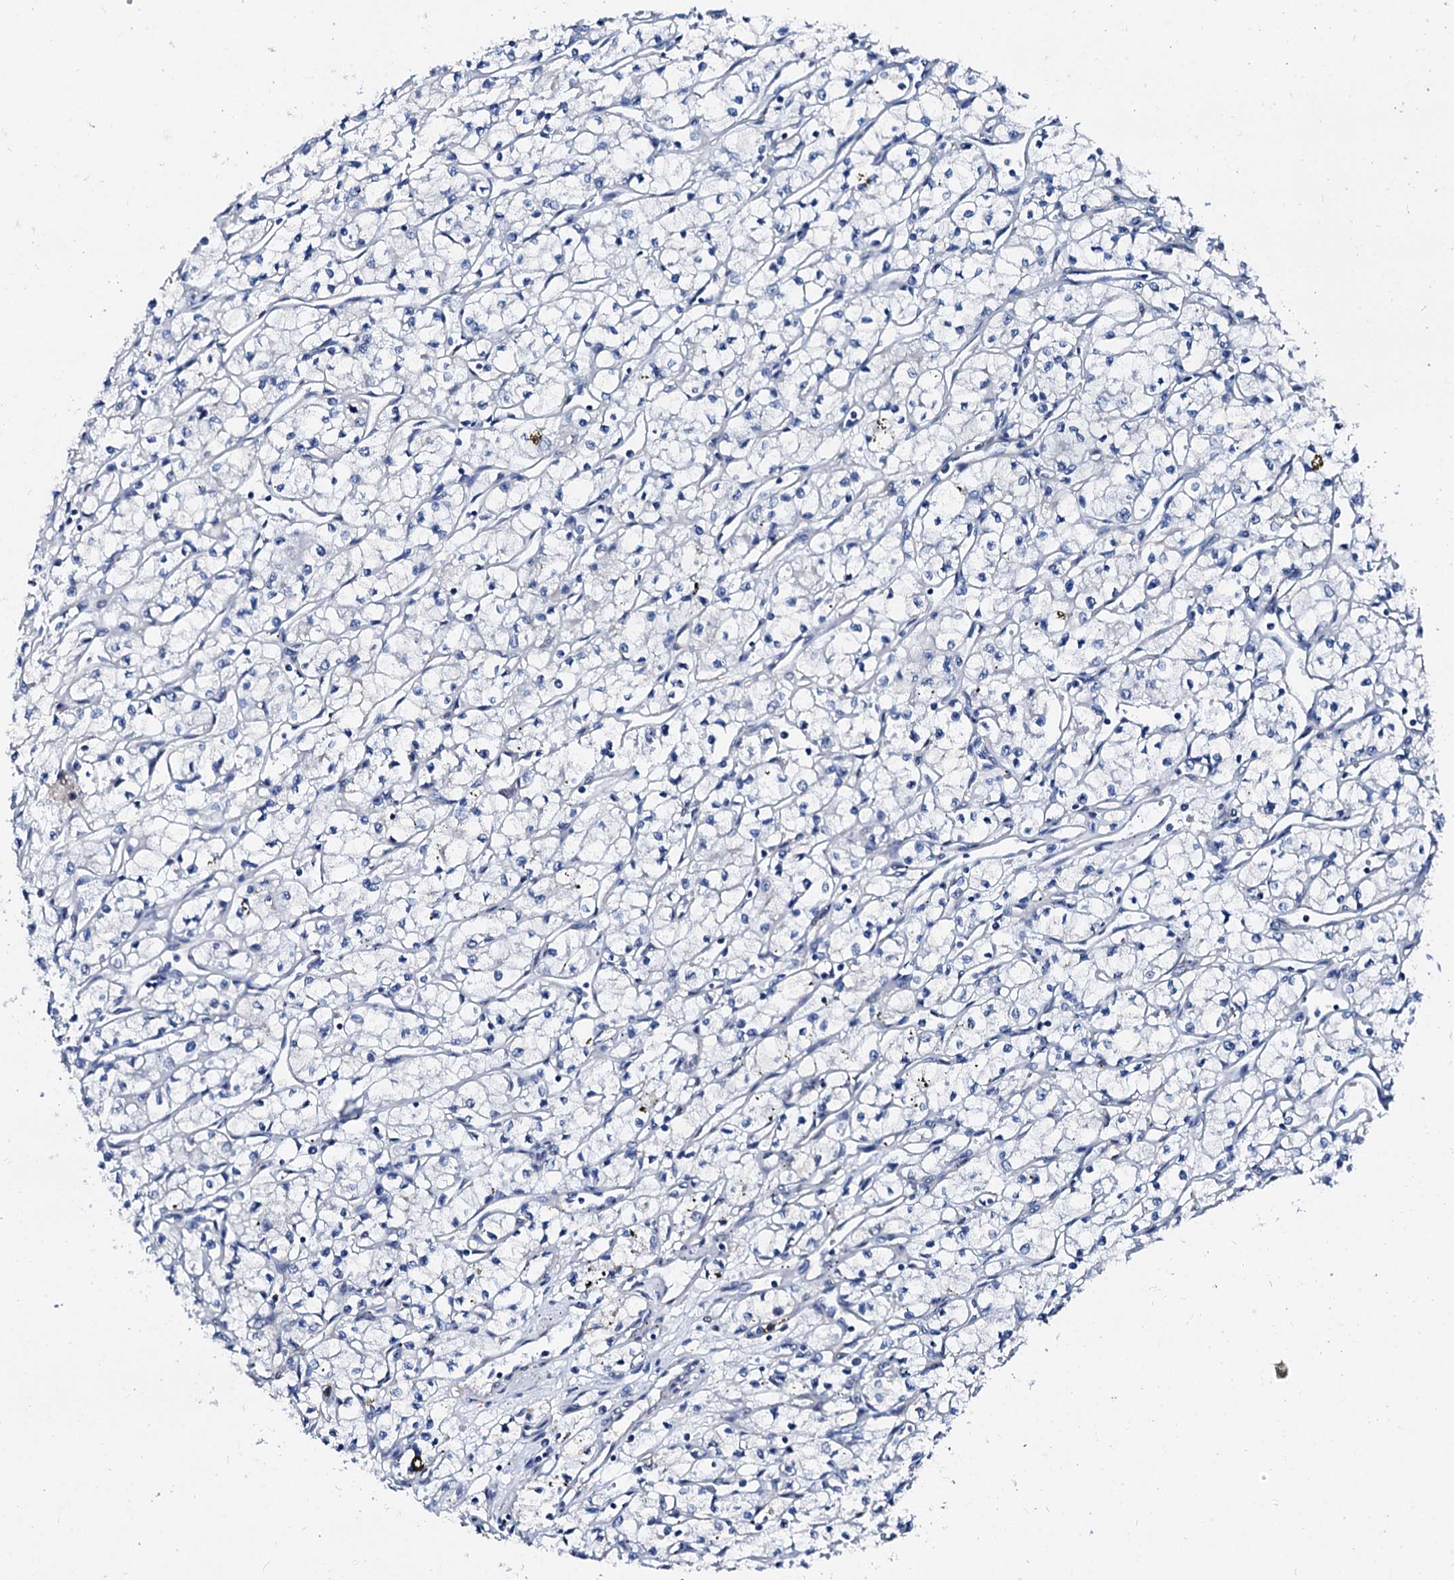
{"staining": {"intensity": "negative", "quantity": "none", "location": "none"}, "tissue": "renal cancer", "cell_type": "Tumor cells", "image_type": "cancer", "snomed": [{"axis": "morphology", "description": "Adenocarcinoma, NOS"}, {"axis": "topography", "description": "Kidney"}], "caption": "Photomicrograph shows no protein expression in tumor cells of renal cancer (adenocarcinoma) tissue. (Brightfield microscopy of DAB (3,3'-diaminobenzidine) immunohistochemistry at high magnification).", "gene": "CSN2", "patient": {"sex": "male", "age": 59}}